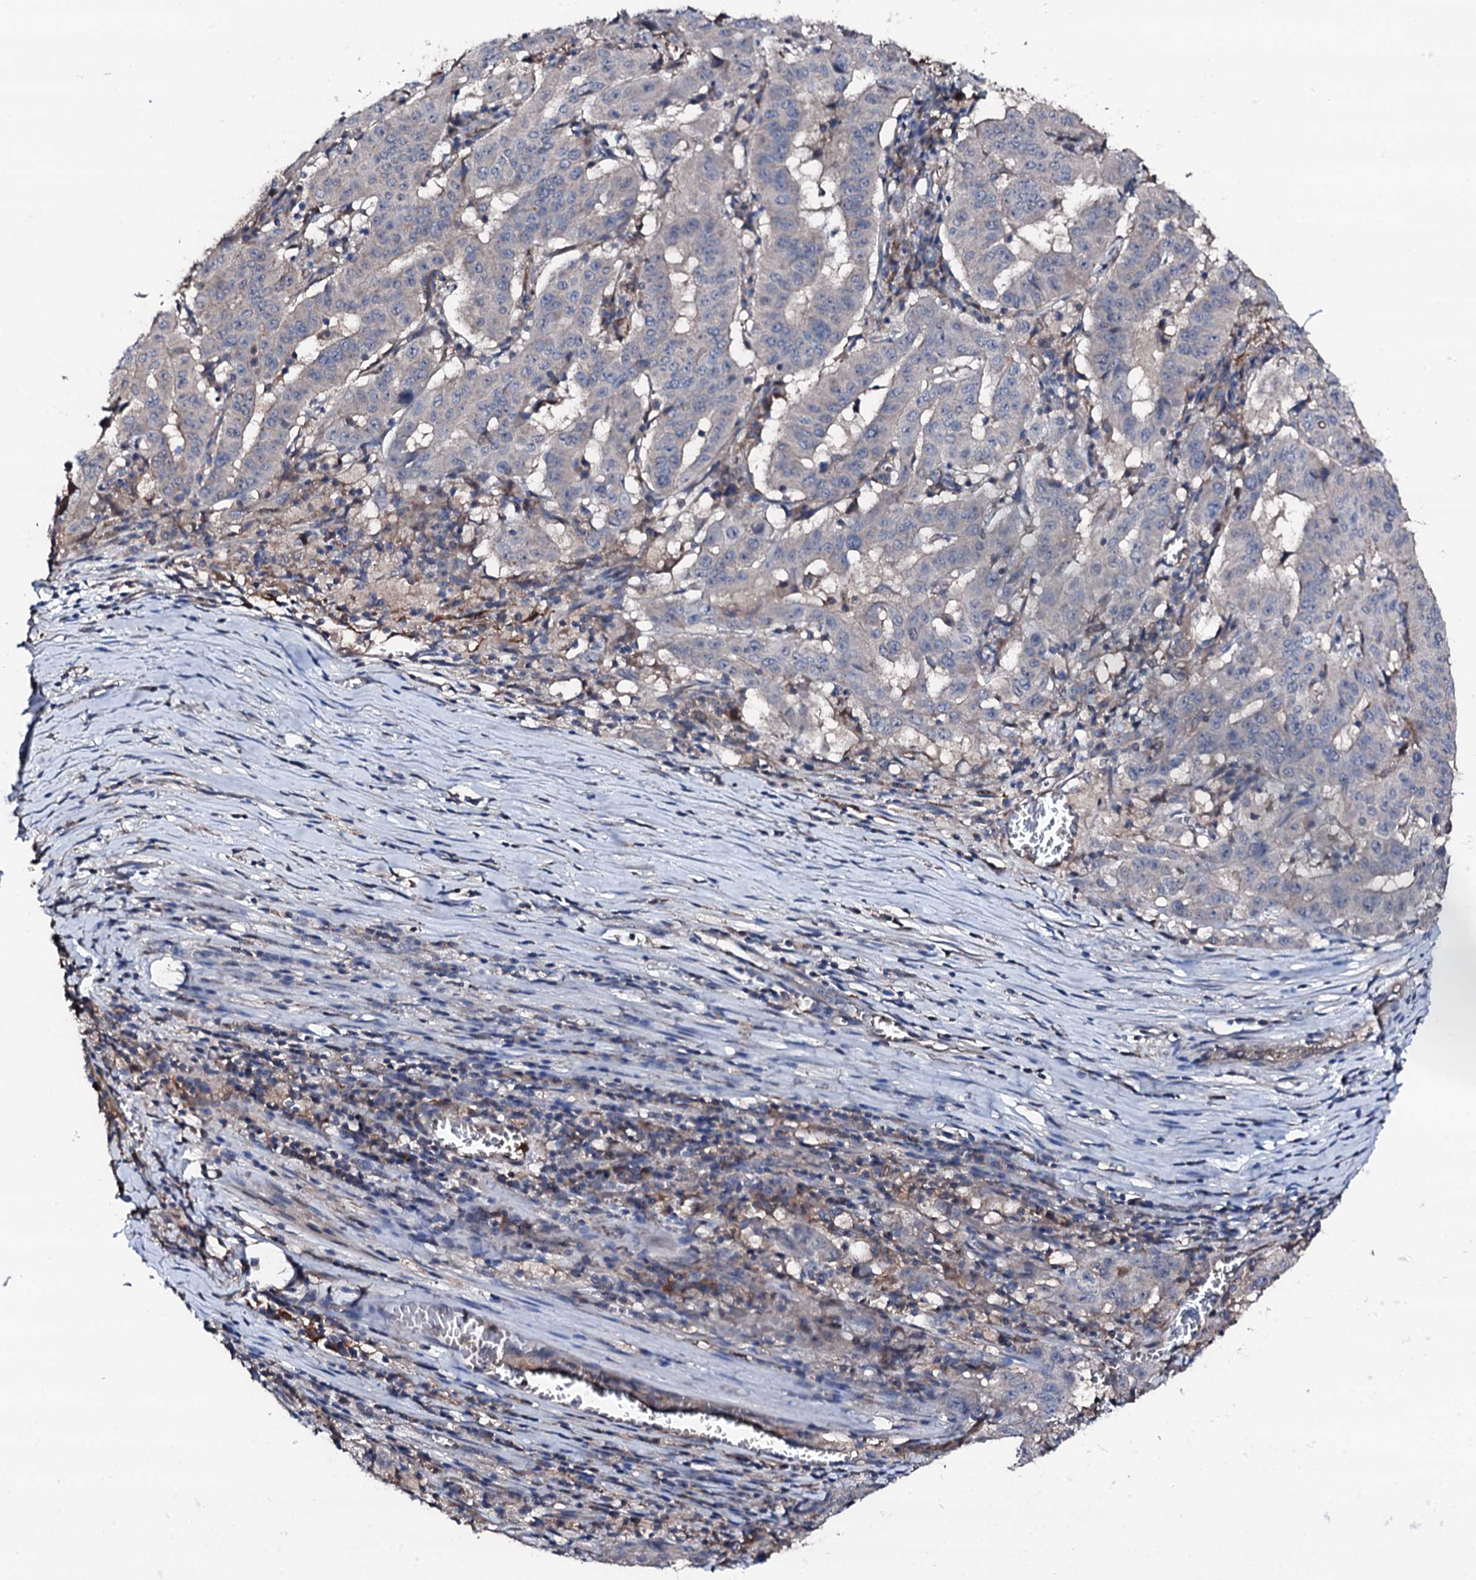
{"staining": {"intensity": "negative", "quantity": "none", "location": "none"}, "tissue": "pancreatic cancer", "cell_type": "Tumor cells", "image_type": "cancer", "snomed": [{"axis": "morphology", "description": "Adenocarcinoma, NOS"}, {"axis": "topography", "description": "Pancreas"}], "caption": "Image shows no protein positivity in tumor cells of adenocarcinoma (pancreatic) tissue.", "gene": "TRAFD1", "patient": {"sex": "male", "age": 63}}